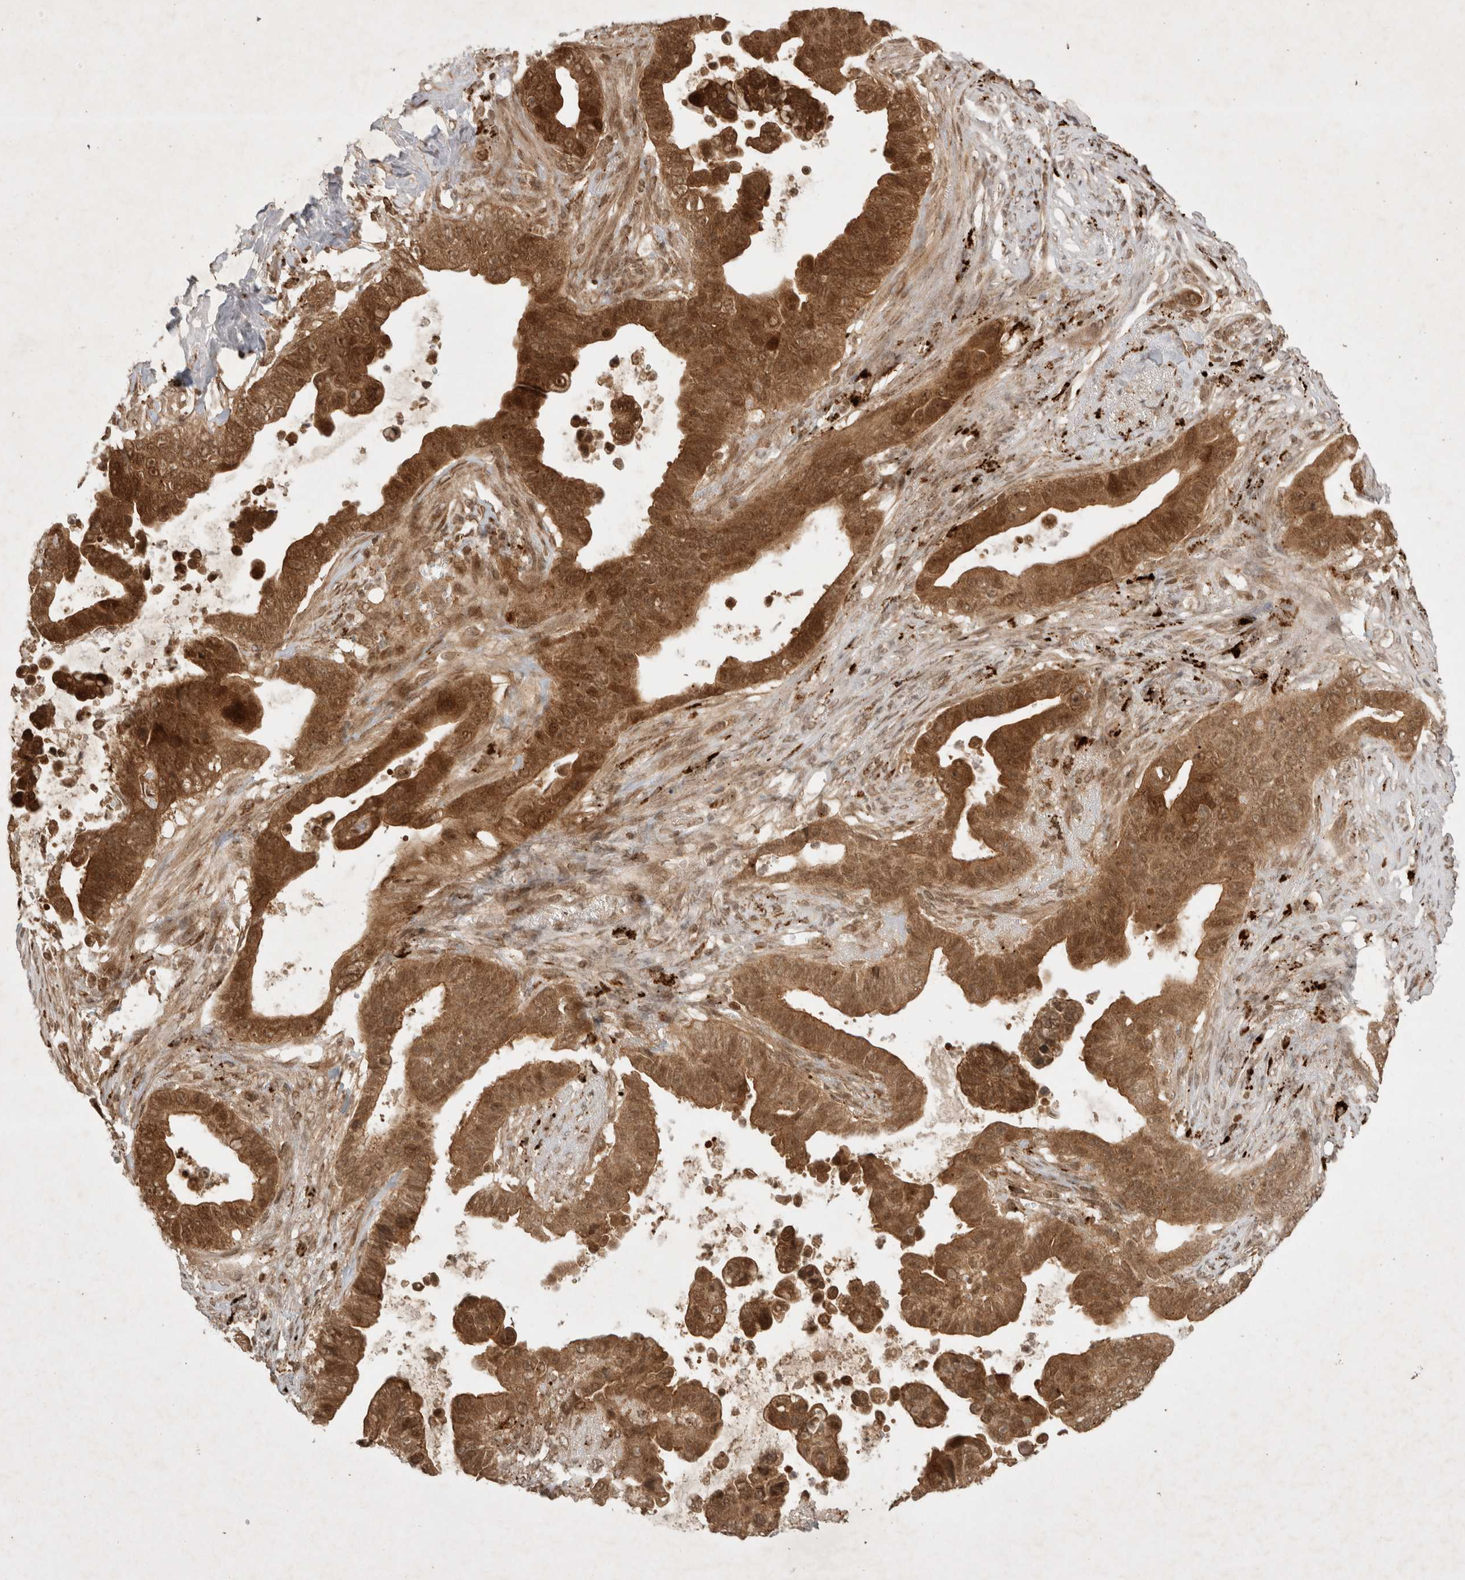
{"staining": {"intensity": "strong", "quantity": ">75%", "location": "cytoplasmic/membranous,nuclear"}, "tissue": "pancreatic cancer", "cell_type": "Tumor cells", "image_type": "cancer", "snomed": [{"axis": "morphology", "description": "Adenocarcinoma, NOS"}, {"axis": "topography", "description": "Pancreas"}], "caption": "Pancreatic cancer (adenocarcinoma) stained with DAB (3,3'-diaminobenzidine) IHC reveals high levels of strong cytoplasmic/membranous and nuclear expression in approximately >75% of tumor cells. (DAB = brown stain, brightfield microscopy at high magnification).", "gene": "FAM221A", "patient": {"sex": "female", "age": 72}}